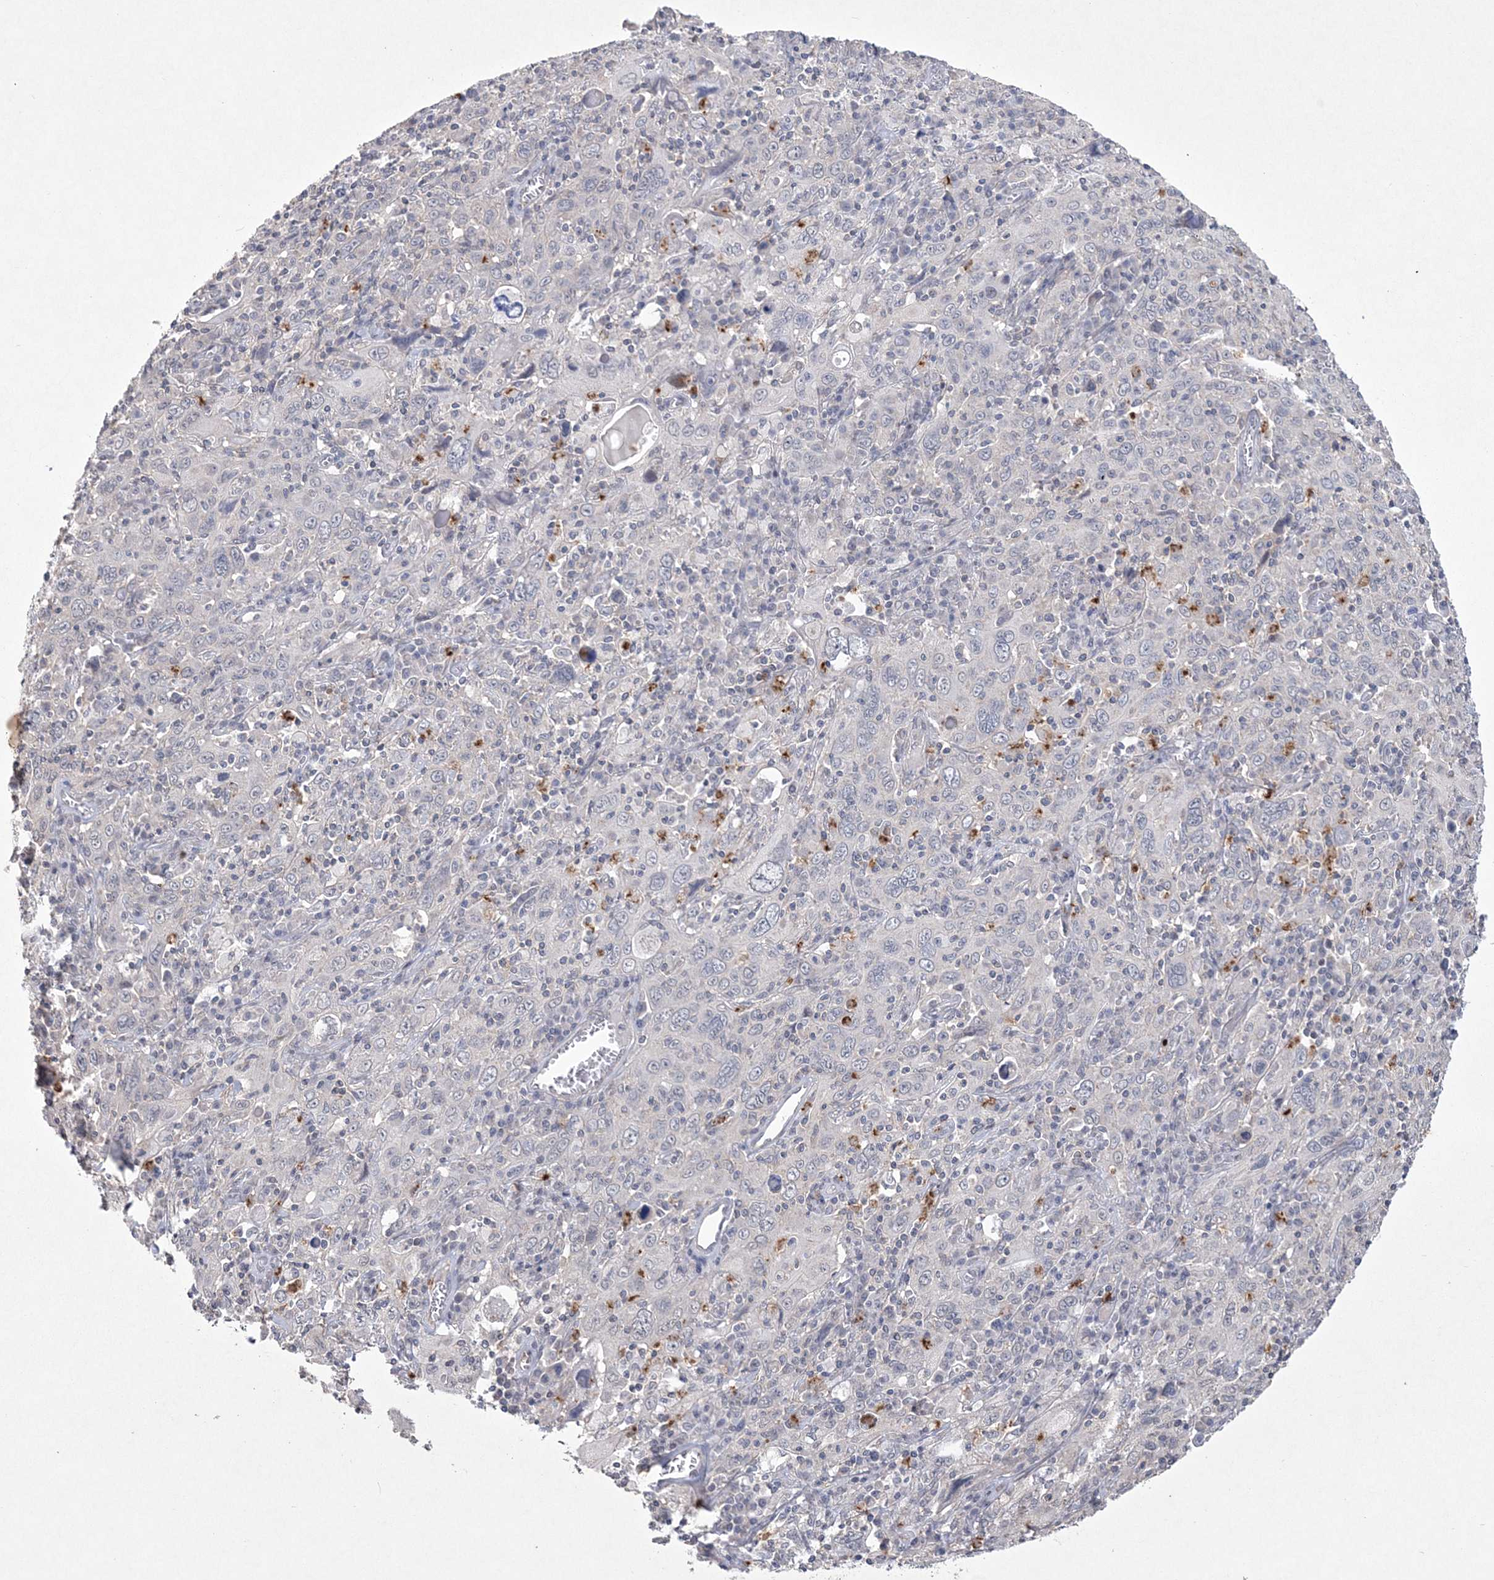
{"staining": {"intensity": "negative", "quantity": "none", "location": "none"}, "tissue": "cervical cancer", "cell_type": "Tumor cells", "image_type": "cancer", "snomed": [{"axis": "morphology", "description": "Squamous cell carcinoma, NOS"}, {"axis": "topography", "description": "Cervix"}], "caption": "Immunohistochemistry histopathology image of neoplastic tissue: human squamous cell carcinoma (cervical) stained with DAB (3,3'-diaminobenzidine) shows no significant protein positivity in tumor cells.", "gene": "DPCD", "patient": {"sex": "female", "age": 46}}